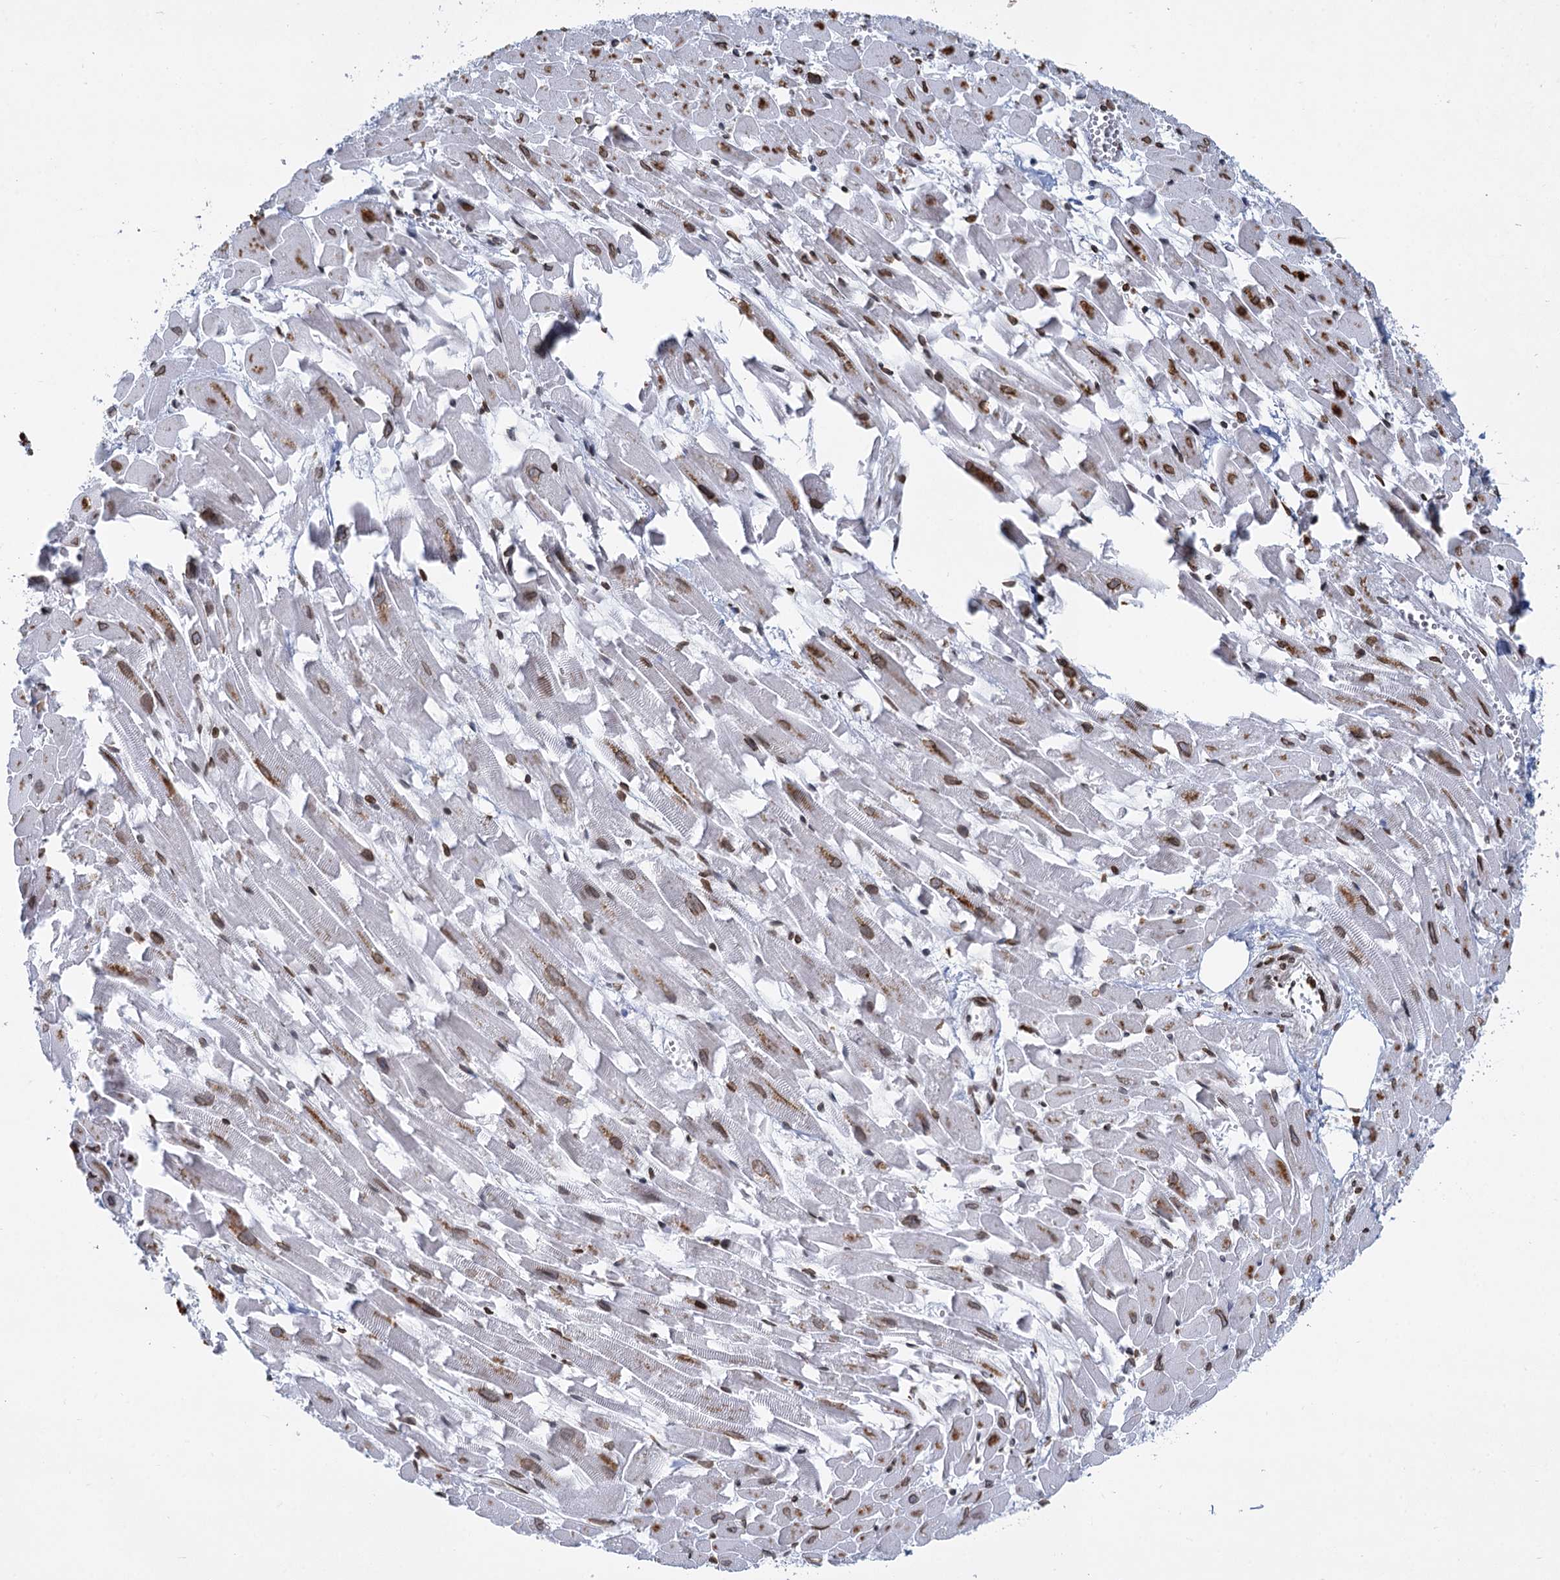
{"staining": {"intensity": "strong", "quantity": "25%-75%", "location": "cytoplasmic/membranous,nuclear"}, "tissue": "heart muscle", "cell_type": "Cardiomyocytes", "image_type": "normal", "snomed": [{"axis": "morphology", "description": "Normal tissue, NOS"}, {"axis": "topography", "description": "Heart"}], "caption": "Immunohistochemistry (IHC) of unremarkable human heart muscle exhibits high levels of strong cytoplasmic/membranous,nuclear staining in about 25%-75% of cardiomyocytes.", "gene": "PRSS35", "patient": {"sex": "female", "age": 64}}